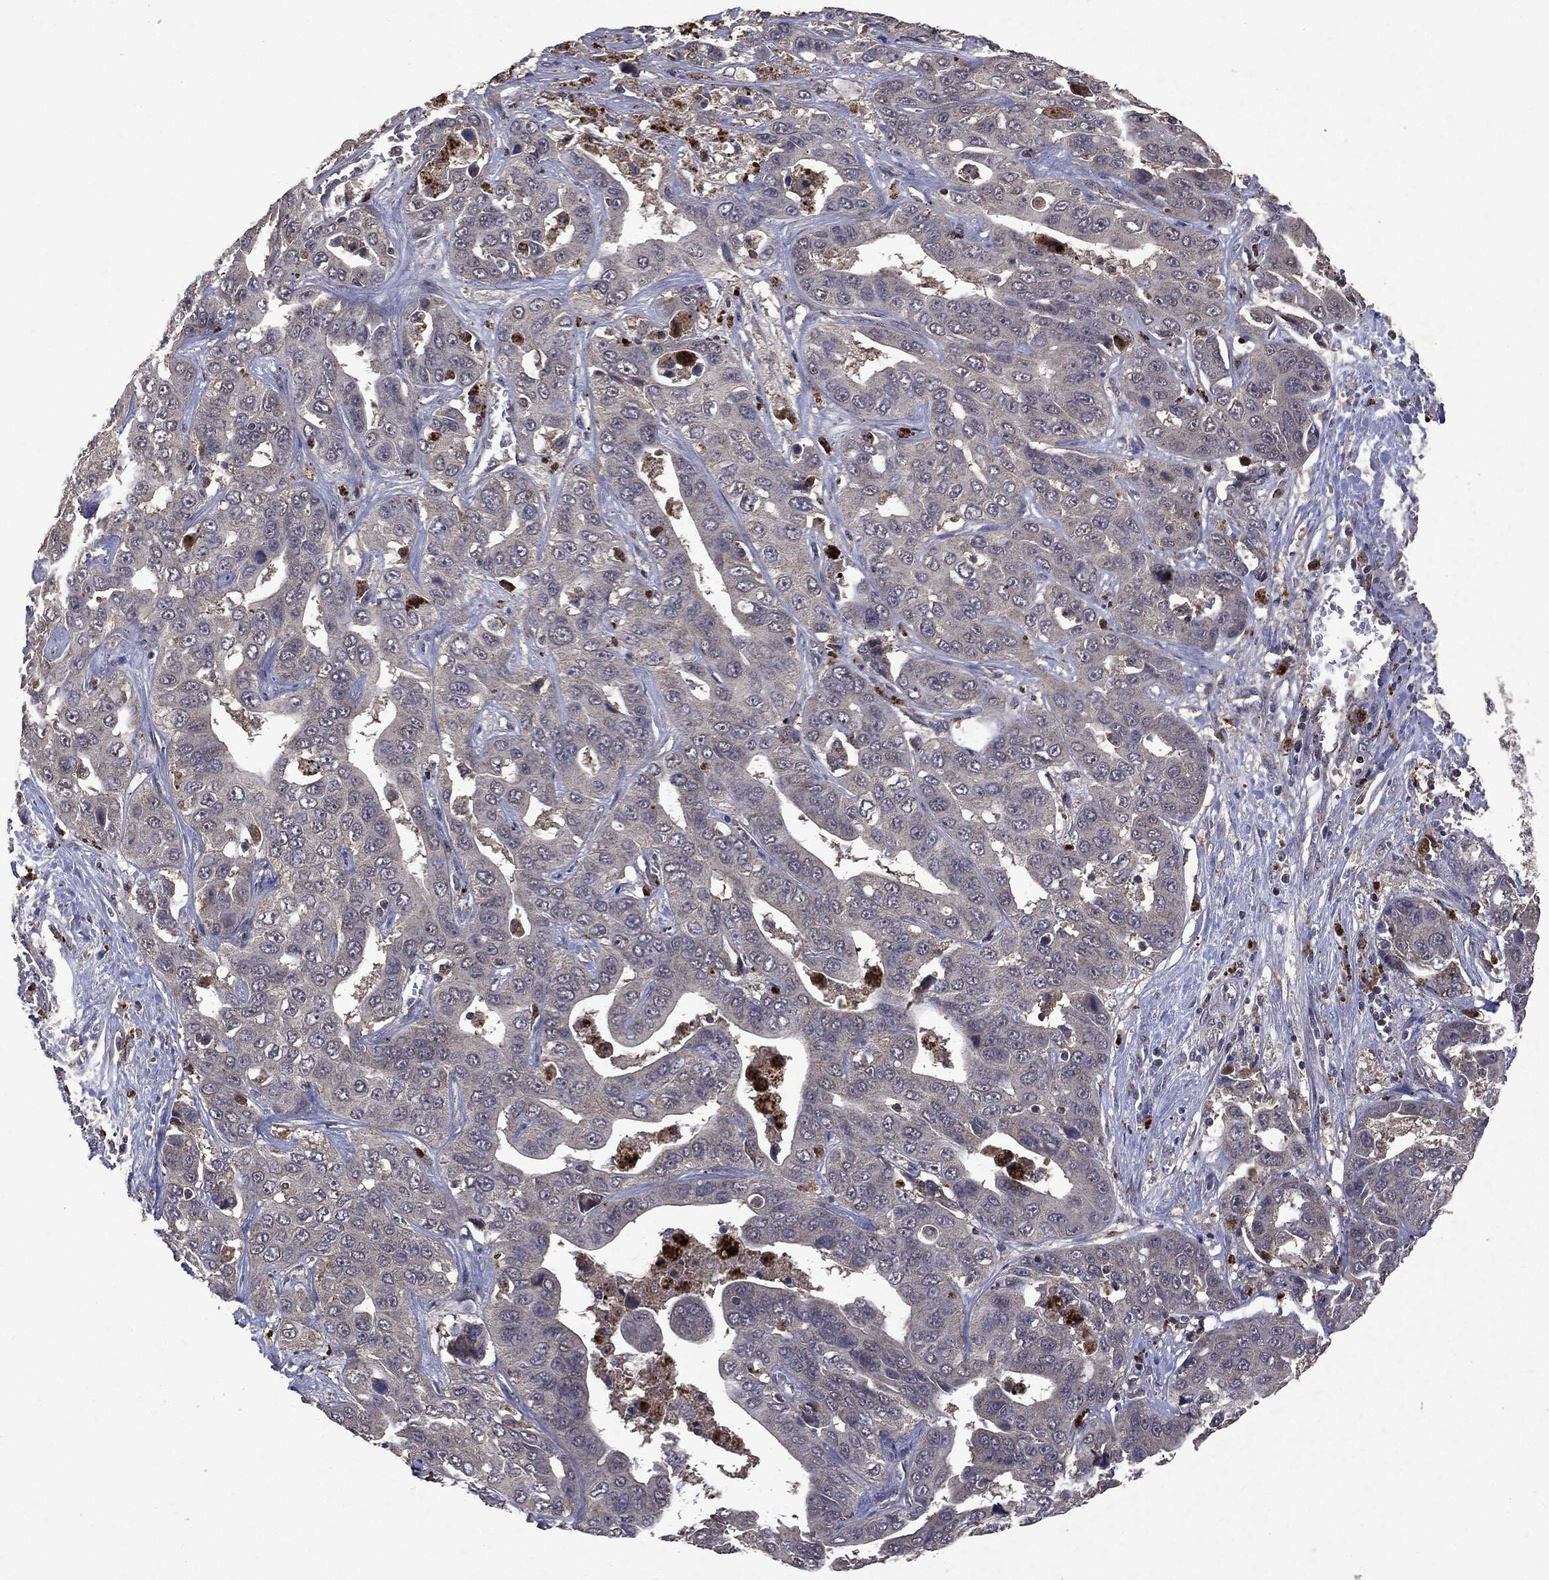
{"staining": {"intensity": "negative", "quantity": "none", "location": "none"}, "tissue": "liver cancer", "cell_type": "Tumor cells", "image_type": "cancer", "snomed": [{"axis": "morphology", "description": "Cholangiocarcinoma"}, {"axis": "topography", "description": "Liver"}], "caption": "The image displays no significant positivity in tumor cells of liver cancer (cholangiocarcinoma).", "gene": "PTEN", "patient": {"sex": "female", "age": 52}}